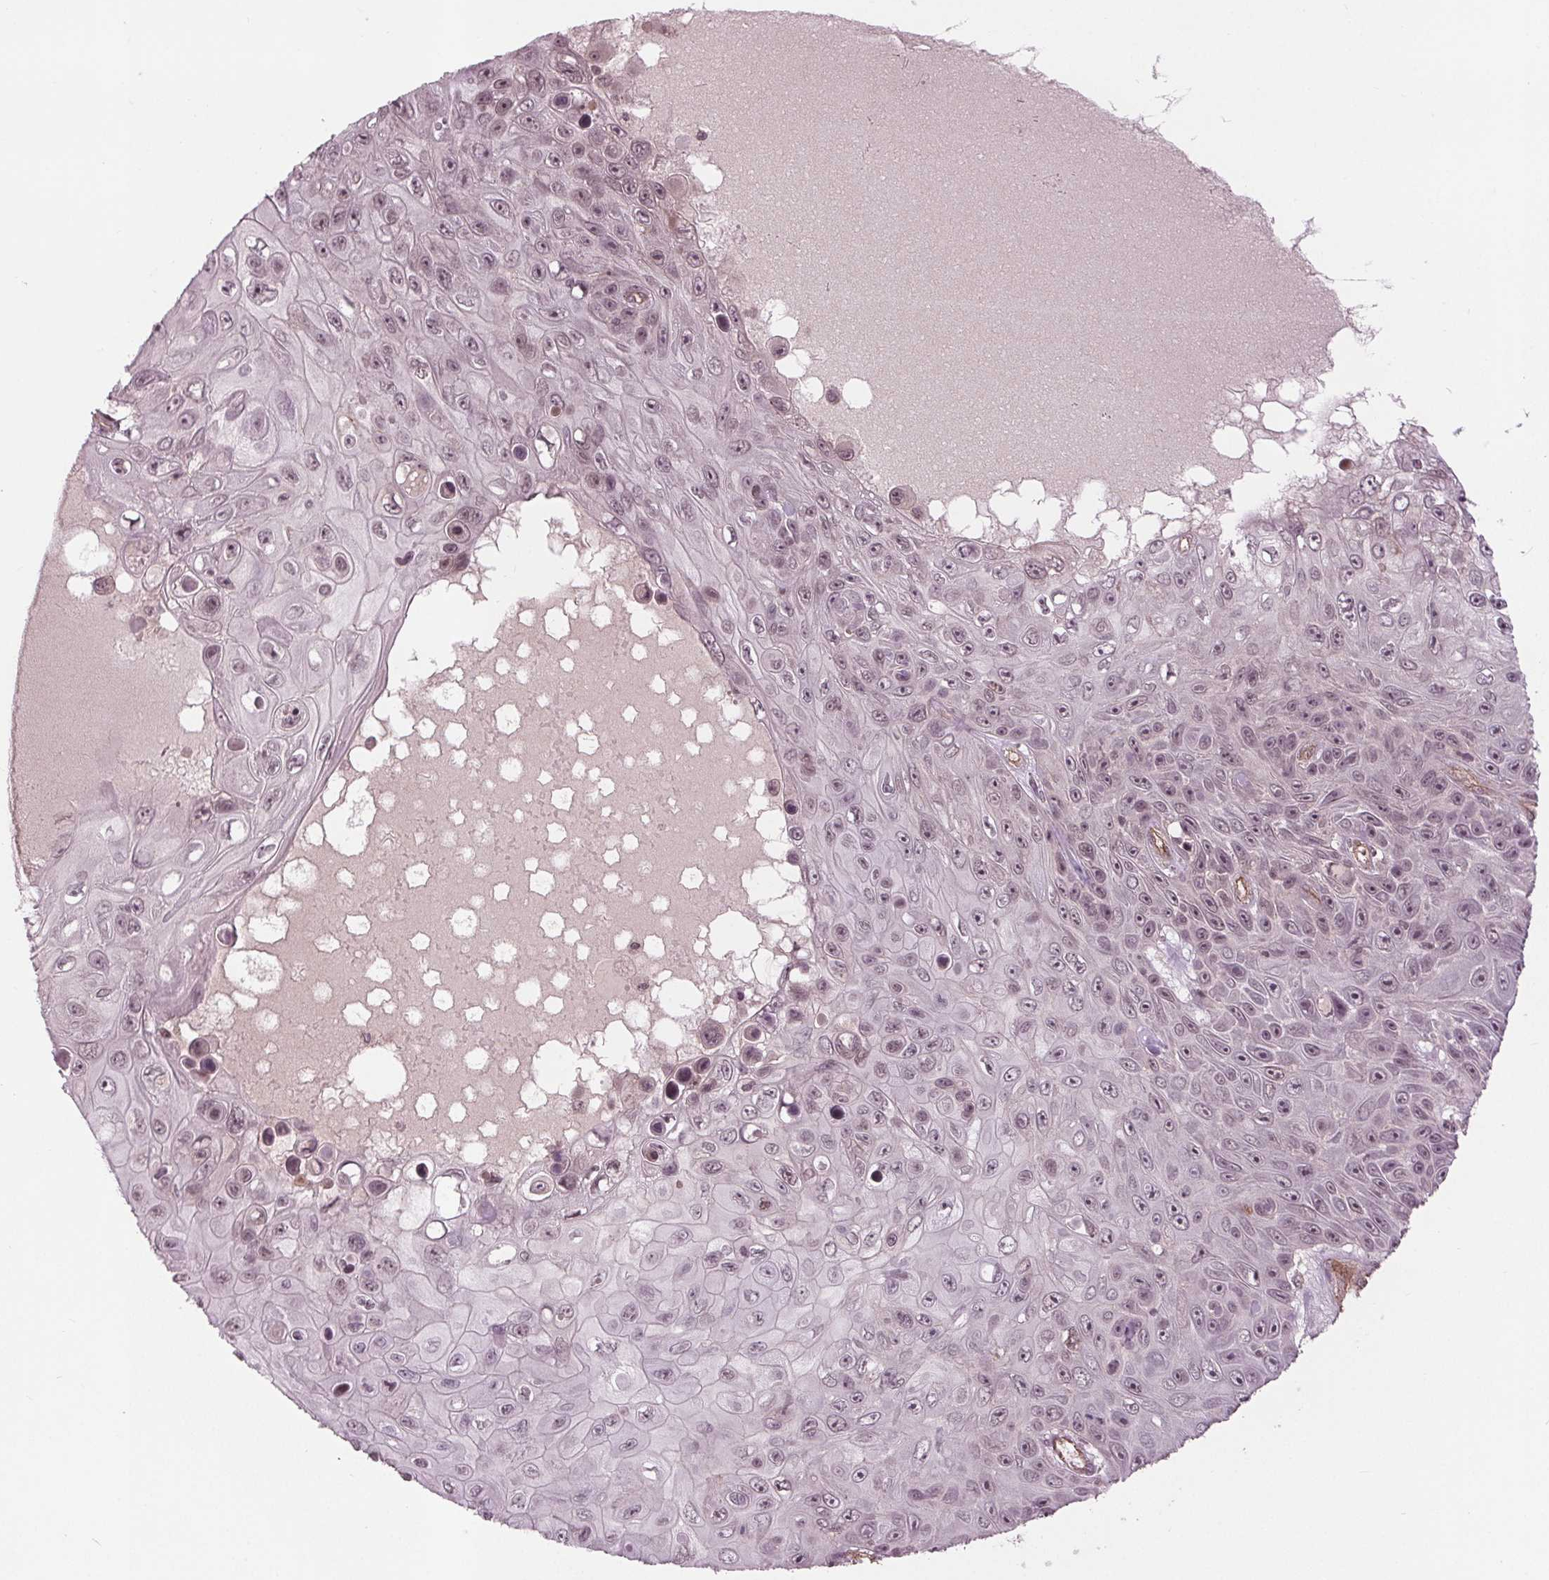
{"staining": {"intensity": "weak", "quantity": "<25%", "location": "nuclear"}, "tissue": "skin cancer", "cell_type": "Tumor cells", "image_type": "cancer", "snomed": [{"axis": "morphology", "description": "Squamous cell carcinoma, NOS"}, {"axis": "topography", "description": "Skin"}], "caption": "The photomicrograph displays no staining of tumor cells in skin cancer (squamous cell carcinoma). Brightfield microscopy of immunohistochemistry stained with DAB (brown) and hematoxylin (blue), captured at high magnification.", "gene": "BTBD1", "patient": {"sex": "male", "age": 82}}